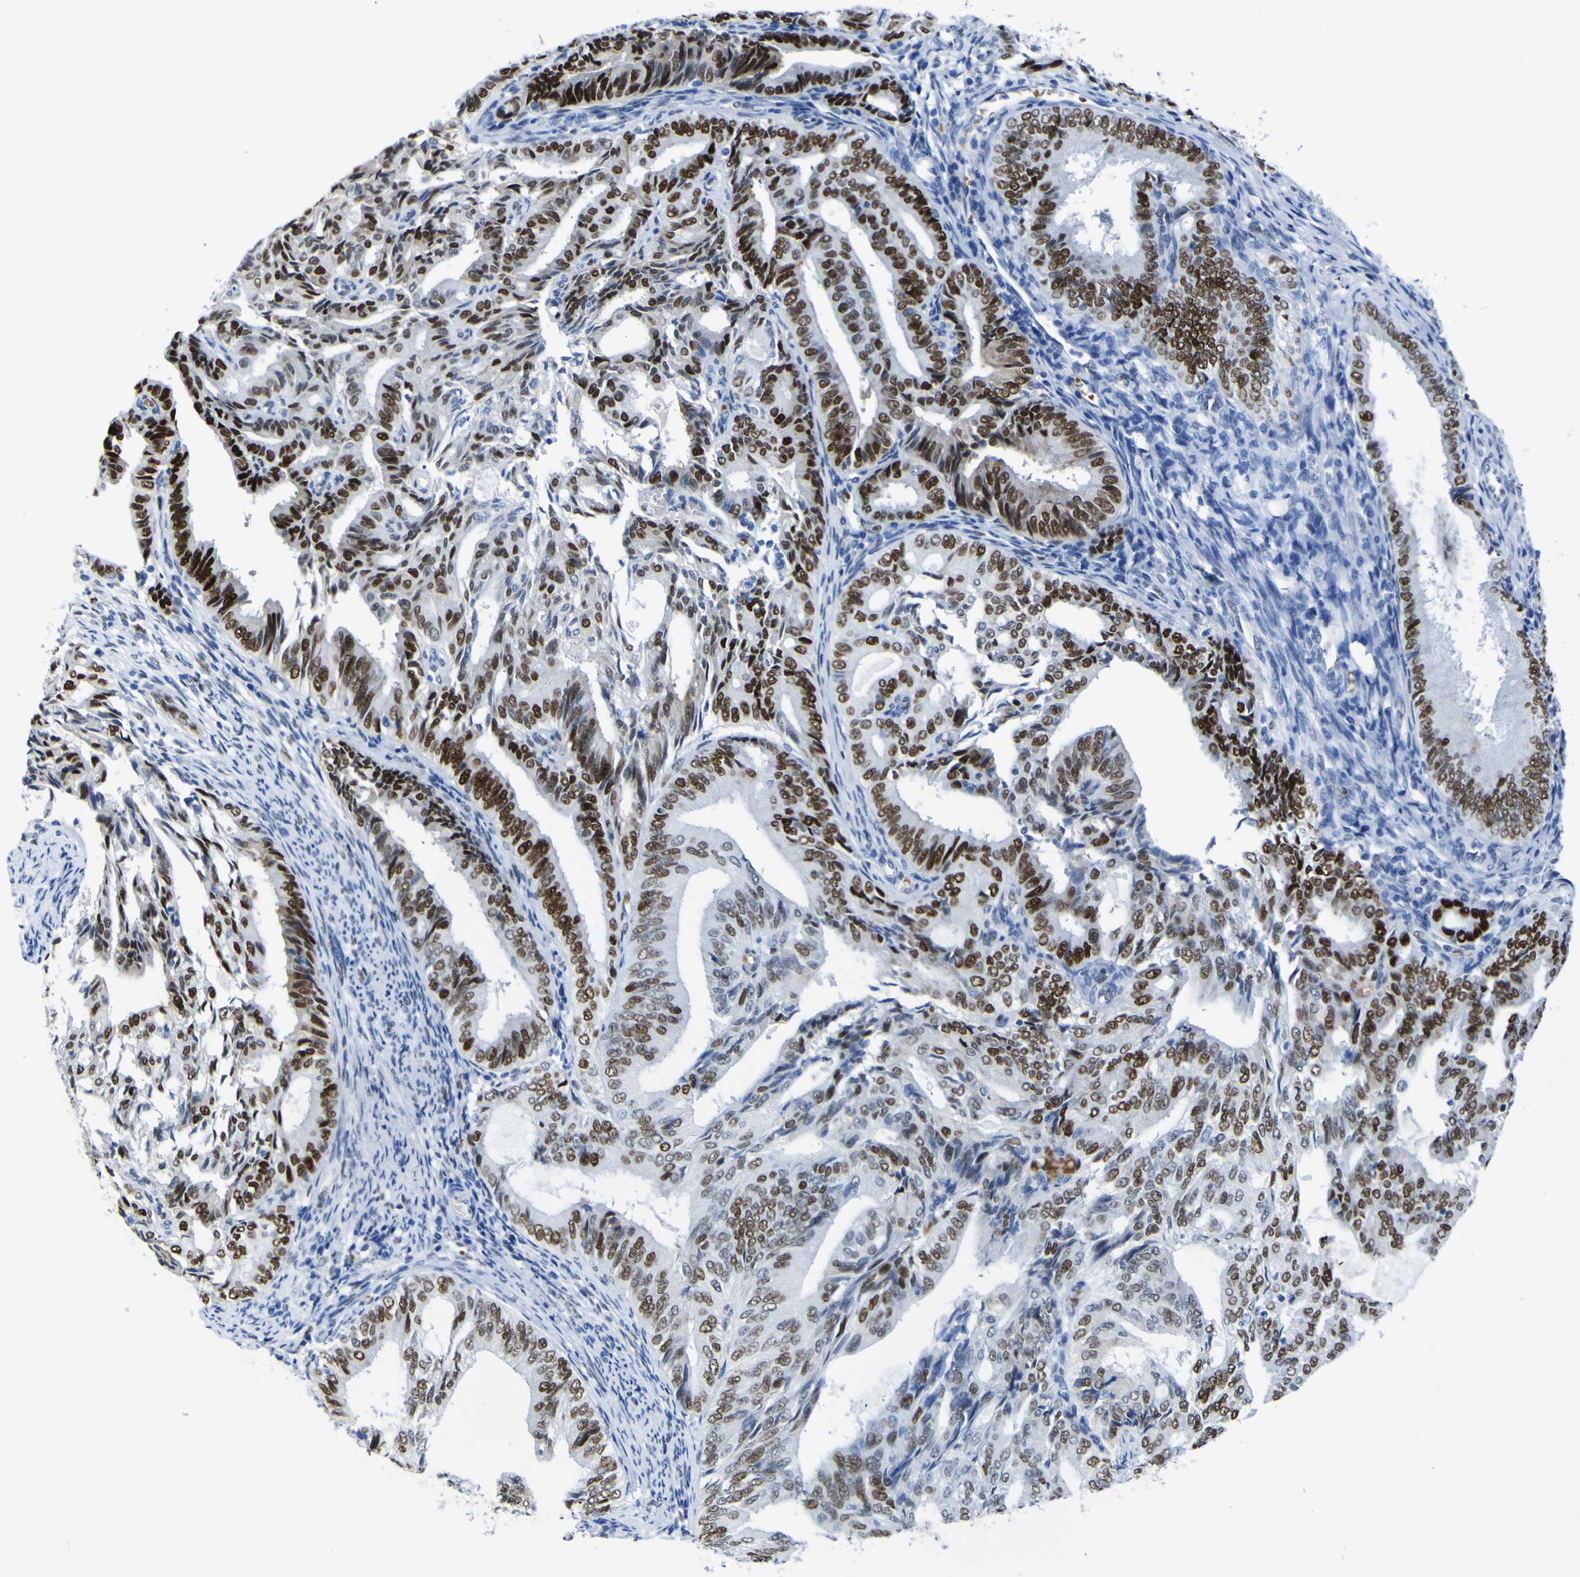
{"staining": {"intensity": "strong", "quantity": ">75%", "location": "nuclear"}, "tissue": "endometrial cancer", "cell_type": "Tumor cells", "image_type": "cancer", "snomed": [{"axis": "morphology", "description": "Adenocarcinoma, NOS"}, {"axis": "topography", "description": "Endometrium"}], "caption": "DAB immunohistochemical staining of human adenocarcinoma (endometrial) exhibits strong nuclear protein positivity in approximately >75% of tumor cells. (DAB (3,3'-diaminobenzidine) IHC, brown staining for protein, blue staining for nuclei).", "gene": "DACH1", "patient": {"sex": "female", "age": 58}}